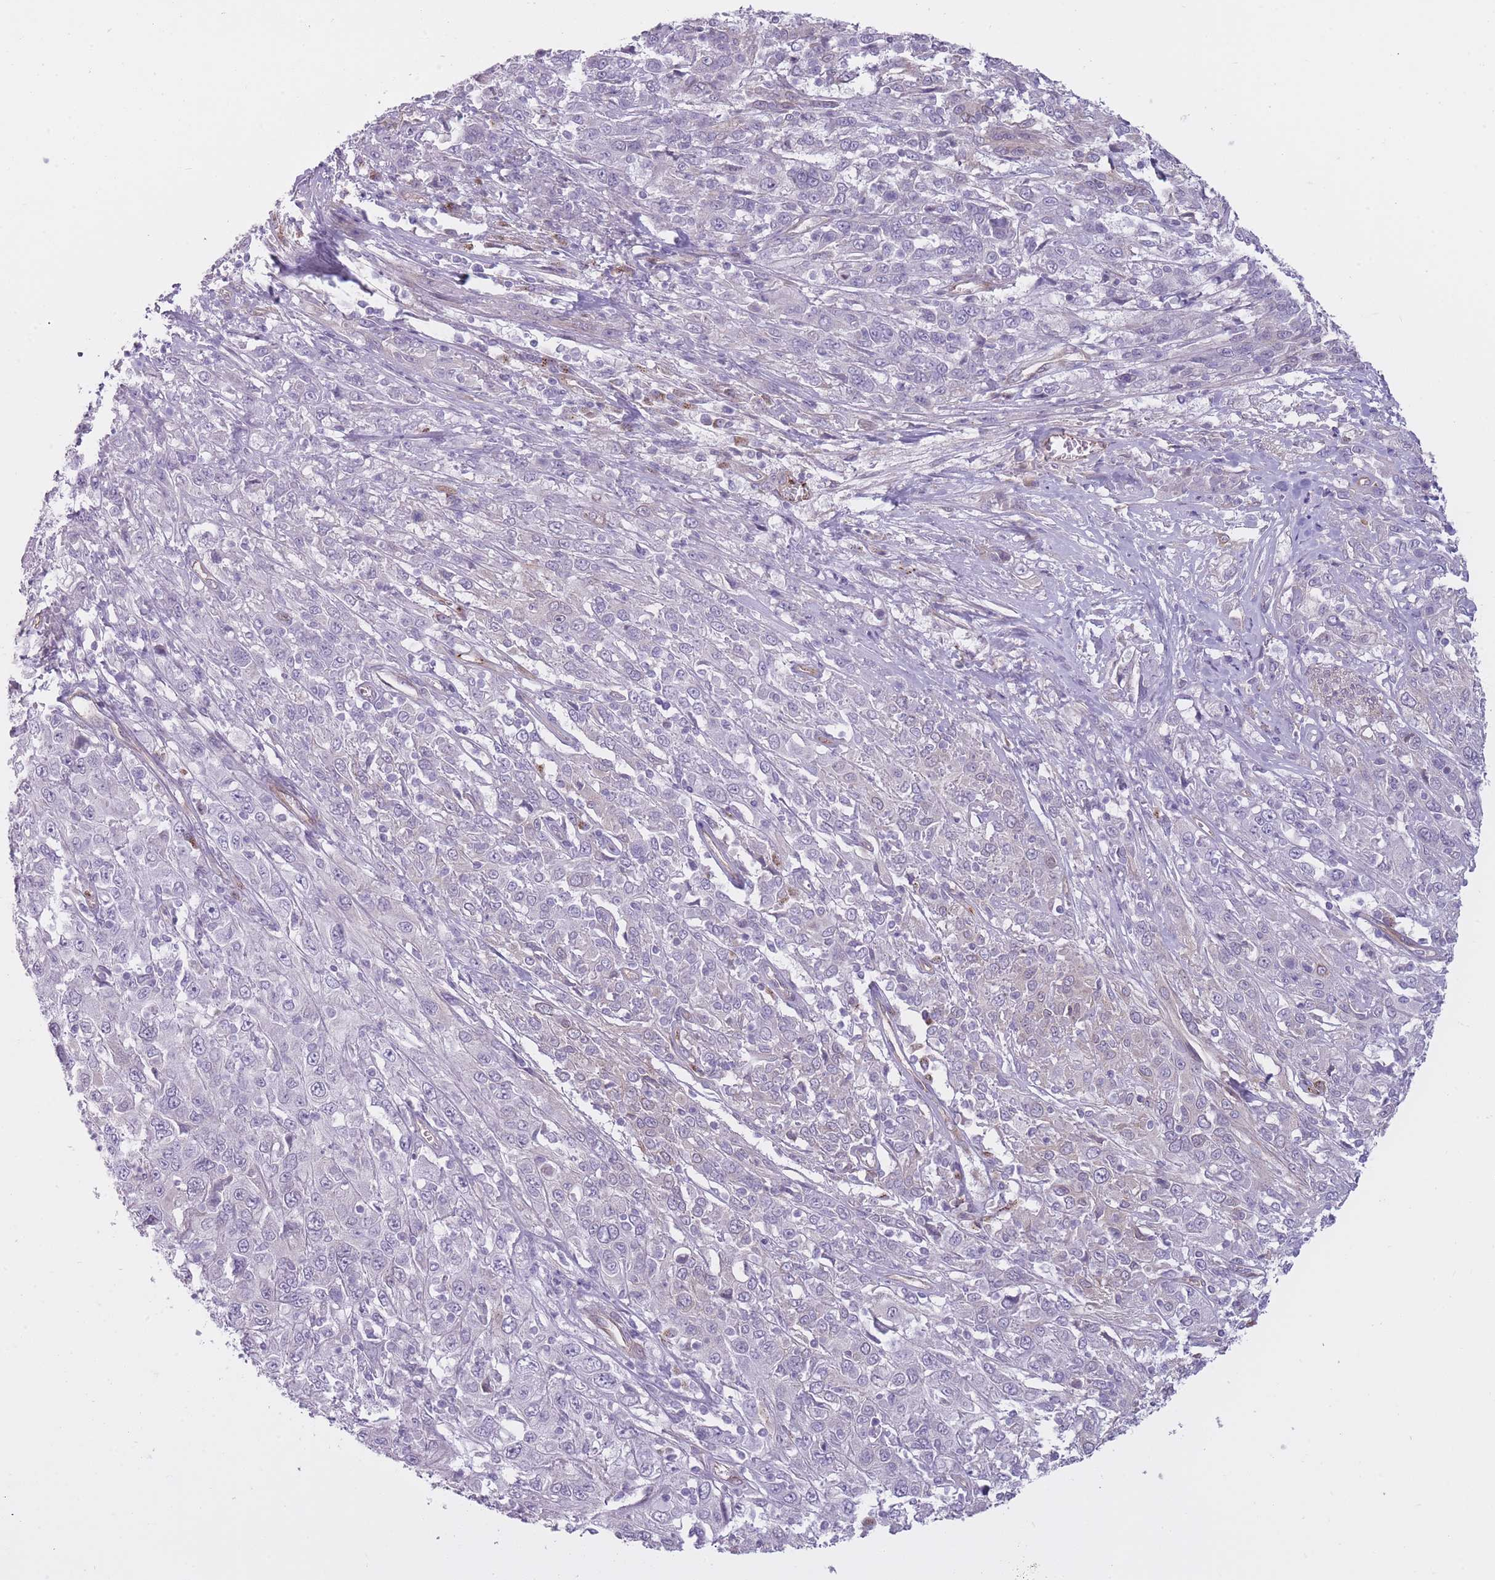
{"staining": {"intensity": "negative", "quantity": "none", "location": "none"}, "tissue": "cervical cancer", "cell_type": "Tumor cells", "image_type": "cancer", "snomed": [{"axis": "morphology", "description": "Squamous cell carcinoma, NOS"}, {"axis": "topography", "description": "Cervix"}], "caption": "Protein analysis of cervical squamous cell carcinoma shows no significant expression in tumor cells.", "gene": "PGRMC2", "patient": {"sex": "female", "age": 46}}